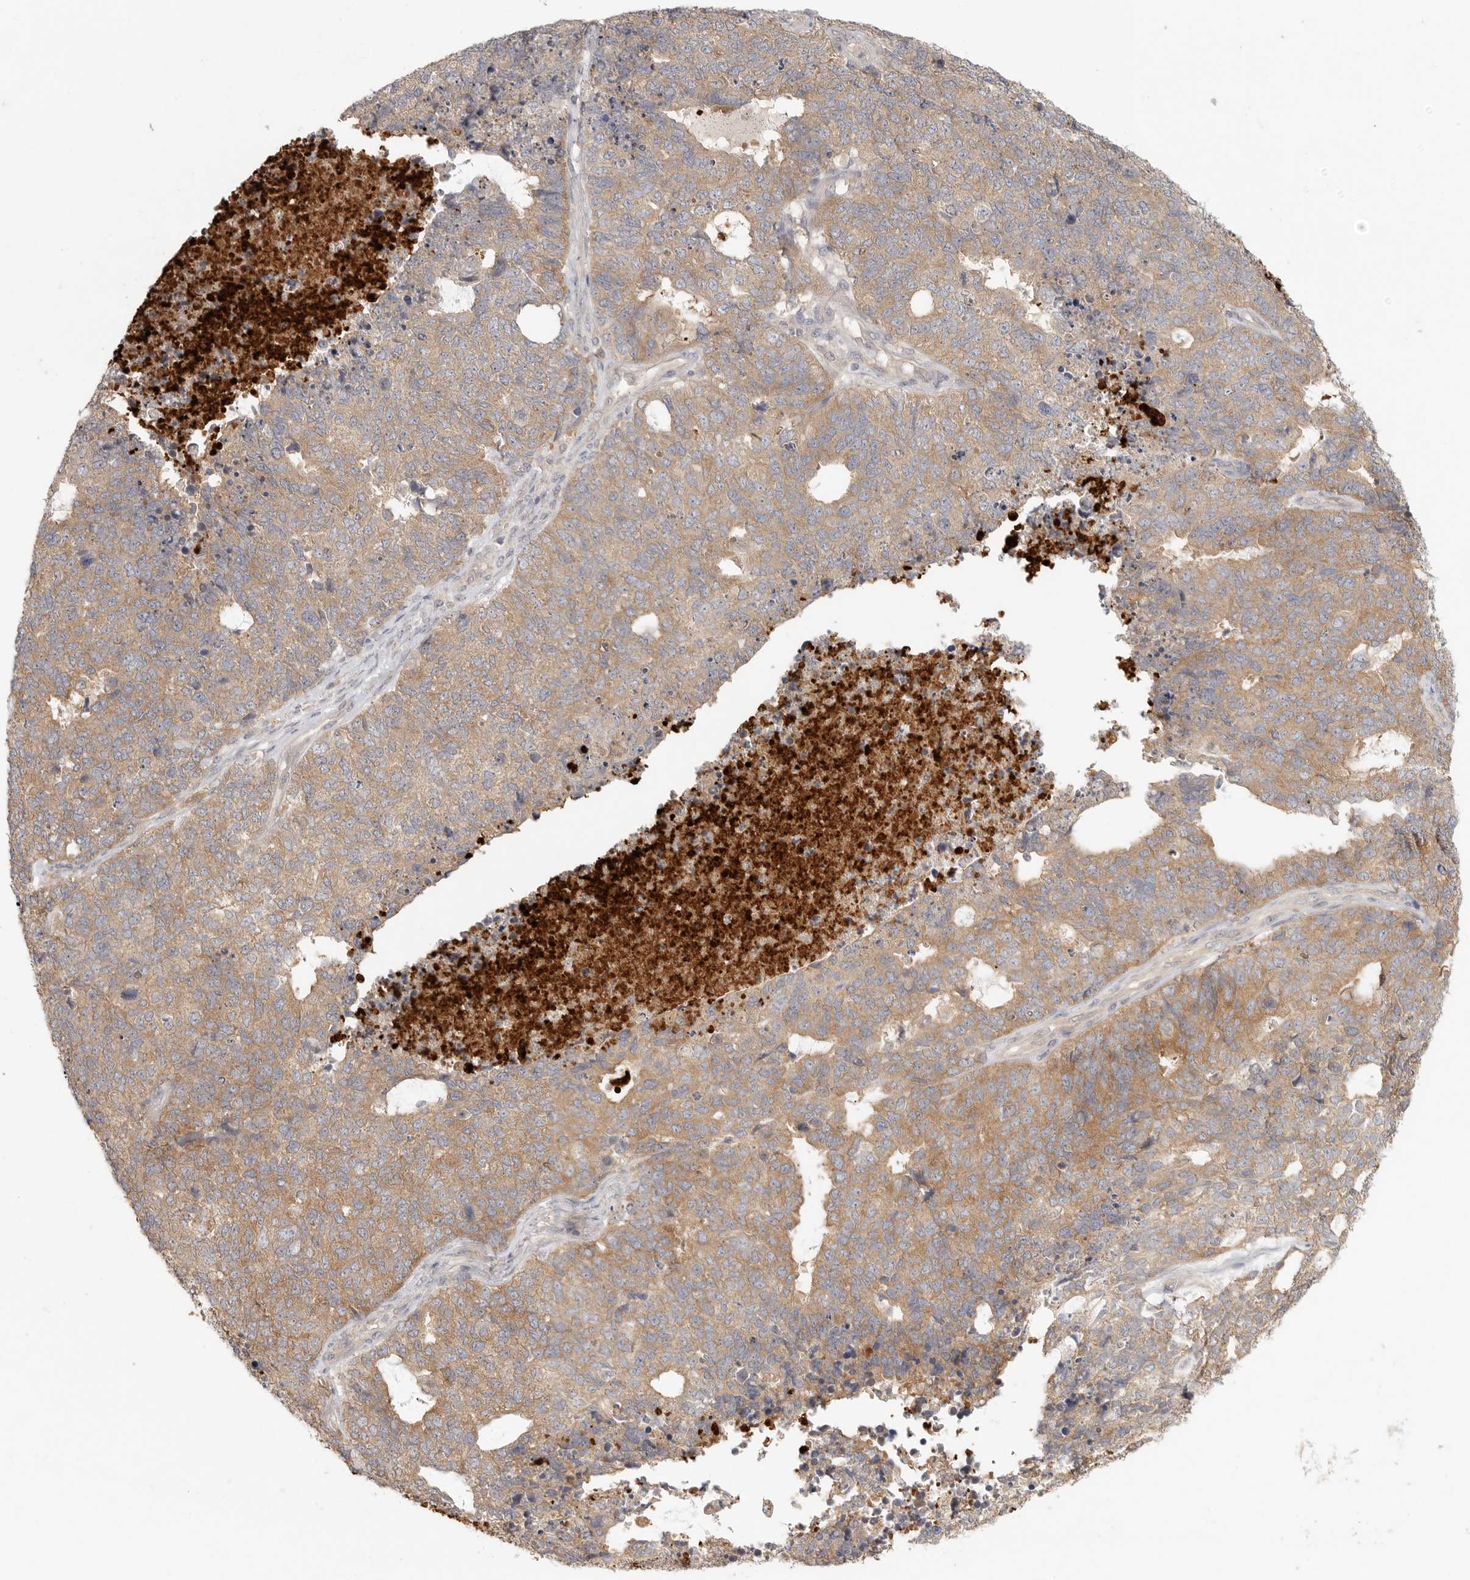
{"staining": {"intensity": "moderate", "quantity": ">75%", "location": "cytoplasmic/membranous"}, "tissue": "cervical cancer", "cell_type": "Tumor cells", "image_type": "cancer", "snomed": [{"axis": "morphology", "description": "Squamous cell carcinoma, NOS"}, {"axis": "topography", "description": "Cervix"}], "caption": "IHC image of neoplastic tissue: cervical cancer stained using IHC reveals medium levels of moderate protein expression localized specifically in the cytoplasmic/membranous of tumor cells, appearing as a cytoplasmic/membranous brown color.", "gene": "HDAC6", "patient": {"sex": "female", "age": 63}}